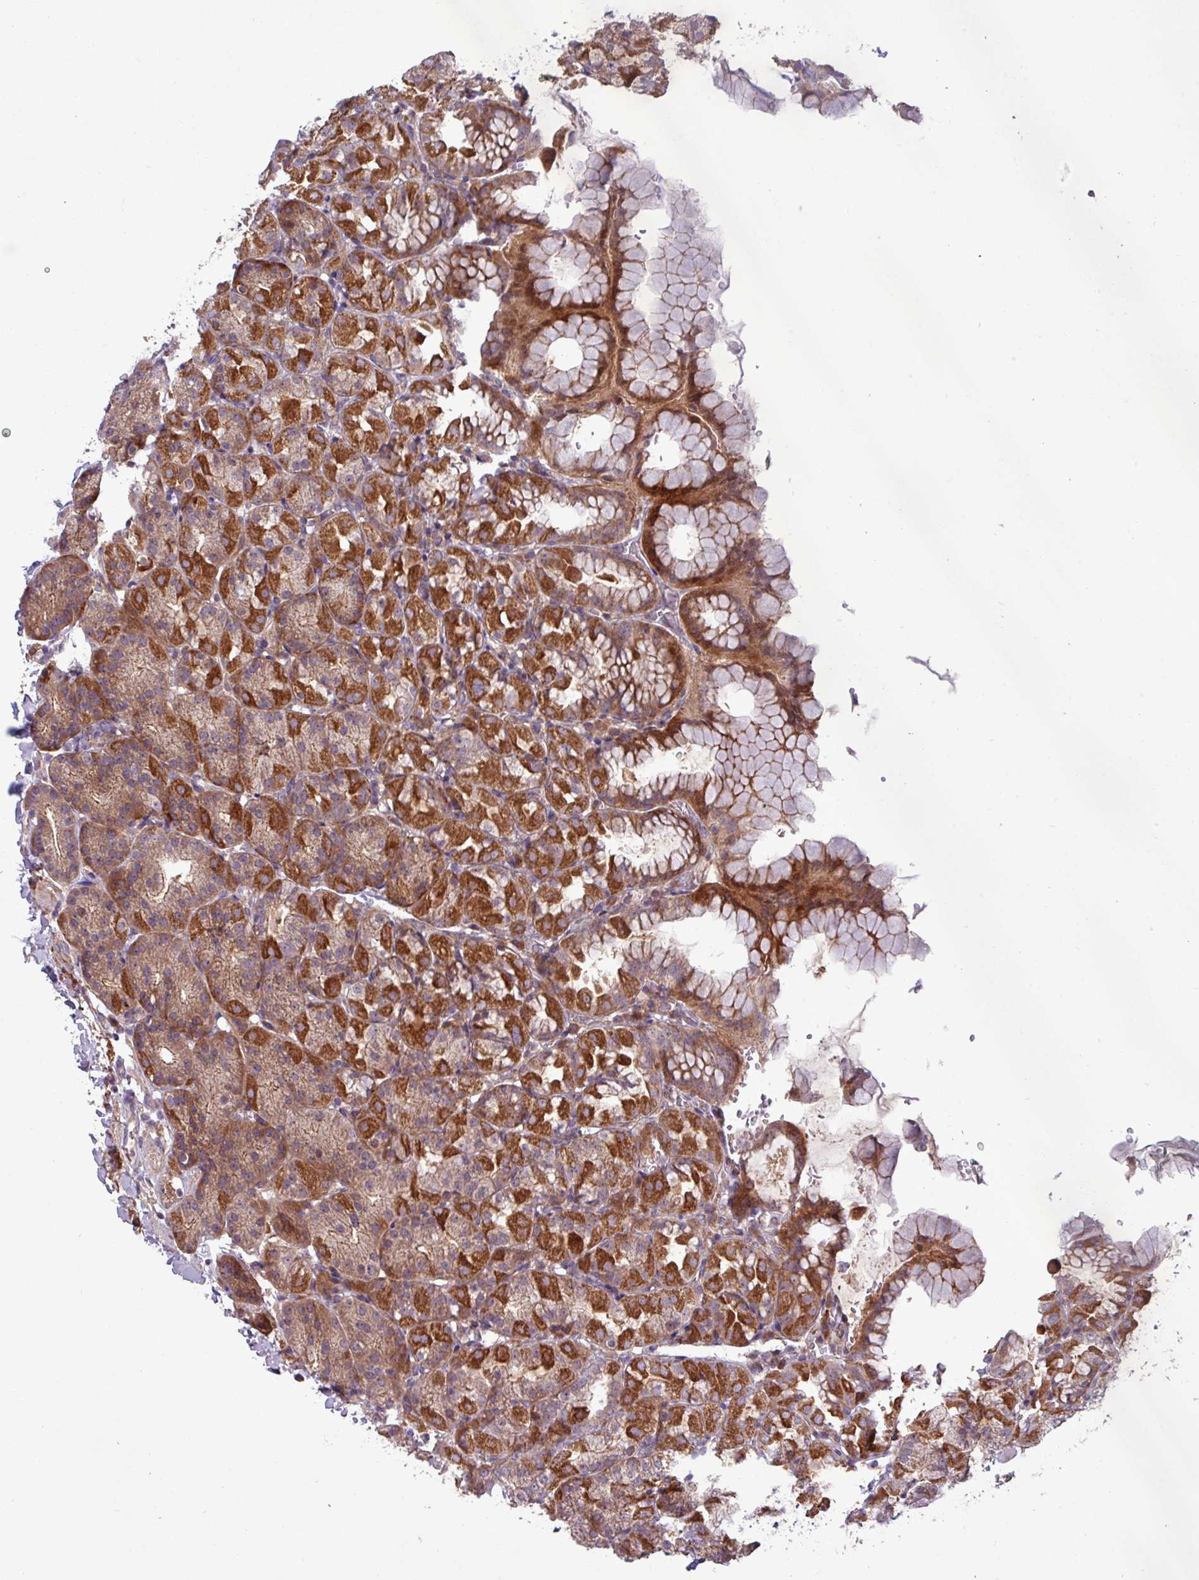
{"staining": {"intensity": "strong", "quantity": ">75%", "location": "cytoplasmic/membranous"}, "tissue": "stomach", "cell_type": "Glandular cells", "image_type": "normal", "snomed": [{"axis": "morphology", "description": "Normal tissue, NOS"}, {"axis": "topography", "description": "Stomach, upper"}], "caption": "Immunohistochemical staining of unremarkable human stomach exhibits >75% levels of strong cytoplasmic/membranous protein positivity in about >75% of glandular cells.", "gene": "TNFSF12", "patient": {"sex": "female", "age": 81}}